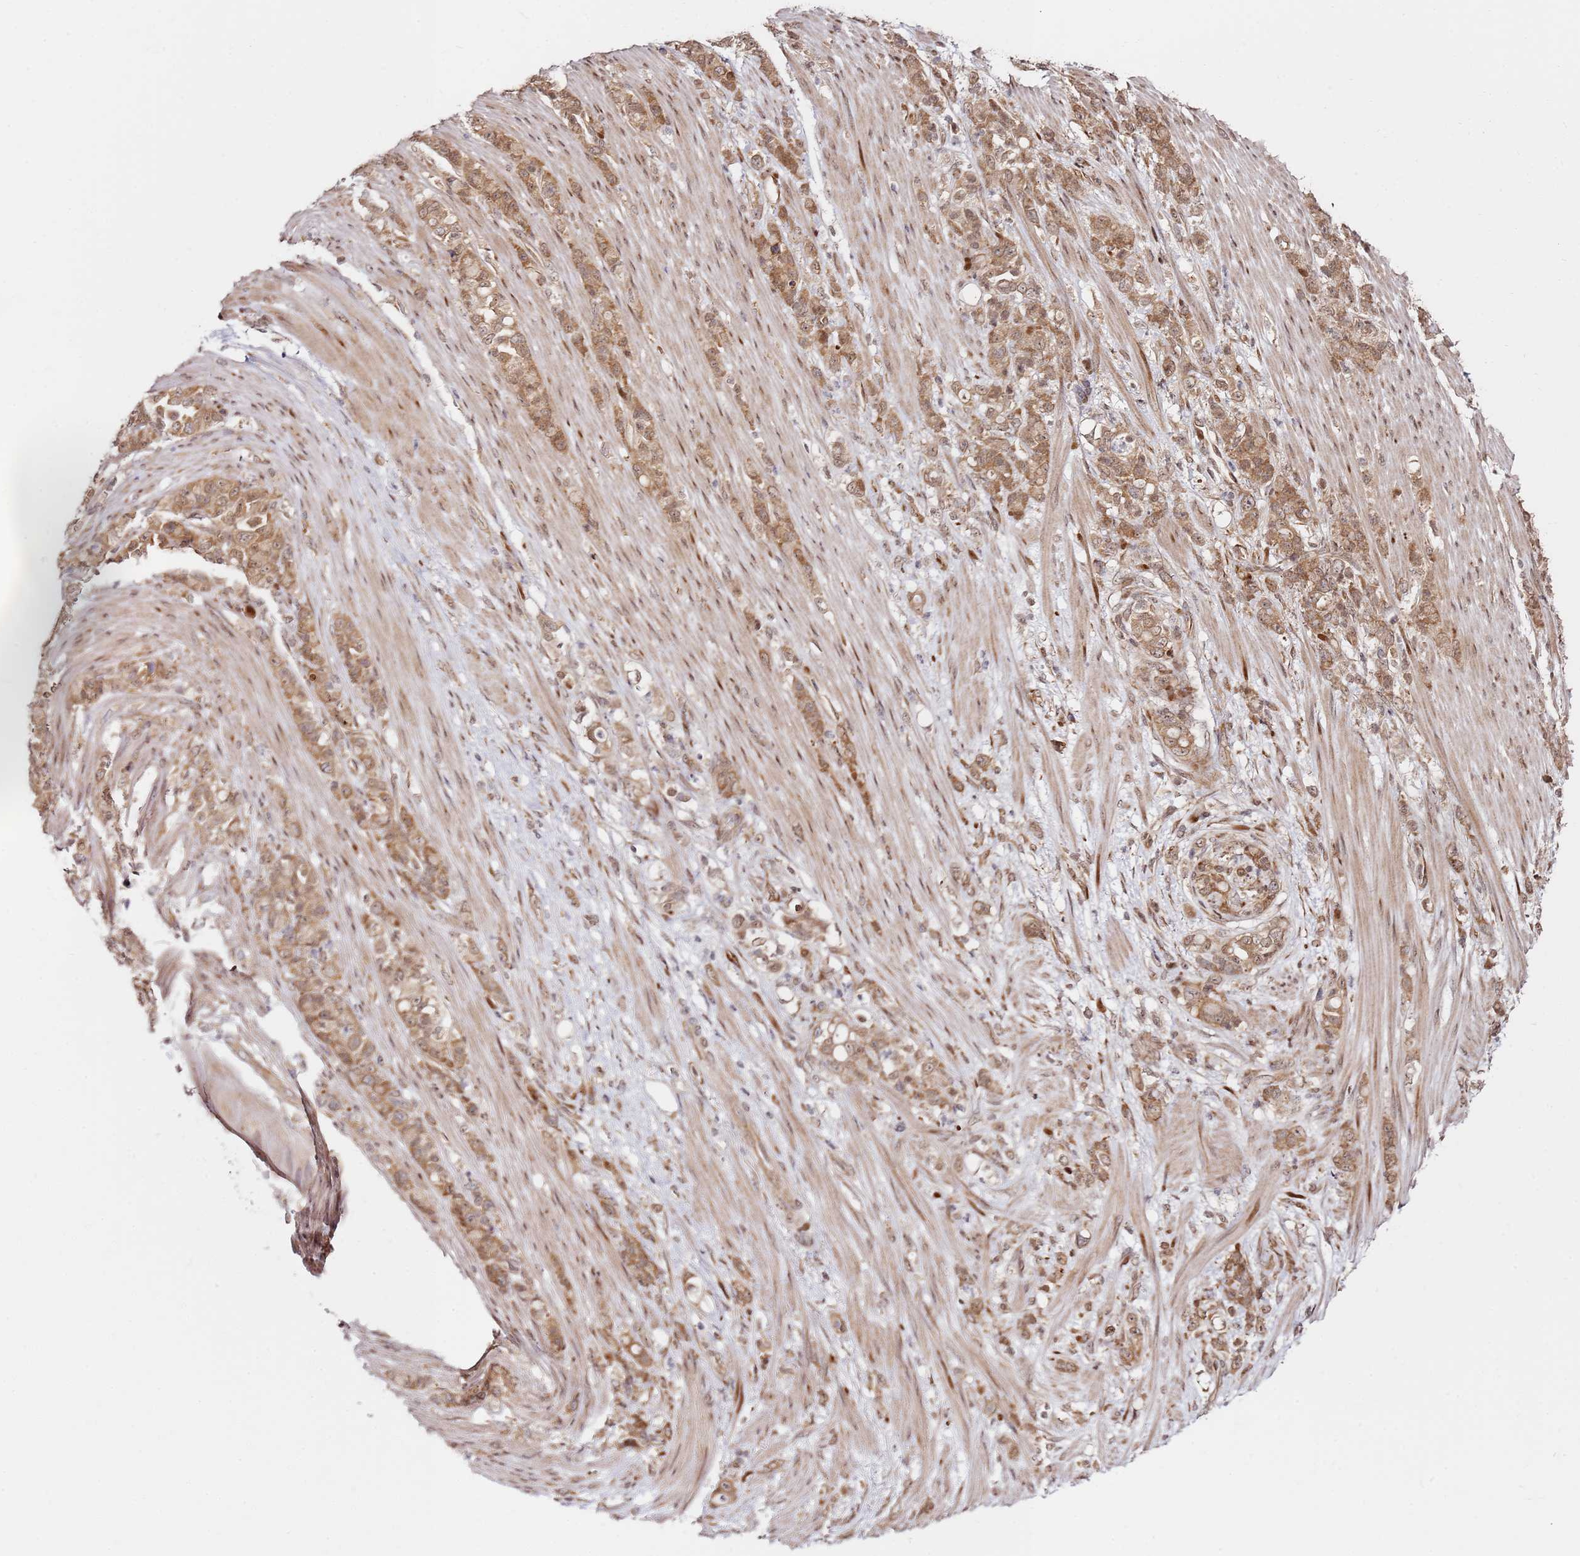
{"staining": {"intensity": "moderate", "quantity": ">75%", "location": "cytoplasmic/membranous"}, "tissue": "stomach cancer", "cell_type": "Tumor cells", "image_type": "cancer", "snomed": [{"axis": "morphology", "description": "Normal tissue, NOS"}, {"axis": "morphology", "description": "Adenocarcinoma, NOS"}, {"axis": "topography", "description": "Stomach"}], "caption": "DAB immunohistochemical staining of stomach adenocarcinoma reveals moderate cytoplasmic/membranous protein positivity in approximately >75% of tumor cells. The protein of interest is stained brown, and the nuclei are stained in blue (DAB IHC with brightfield microscopy, high magnification).", "gene": "RPS3A", "patient": {"sex": "female", "age": 79}}